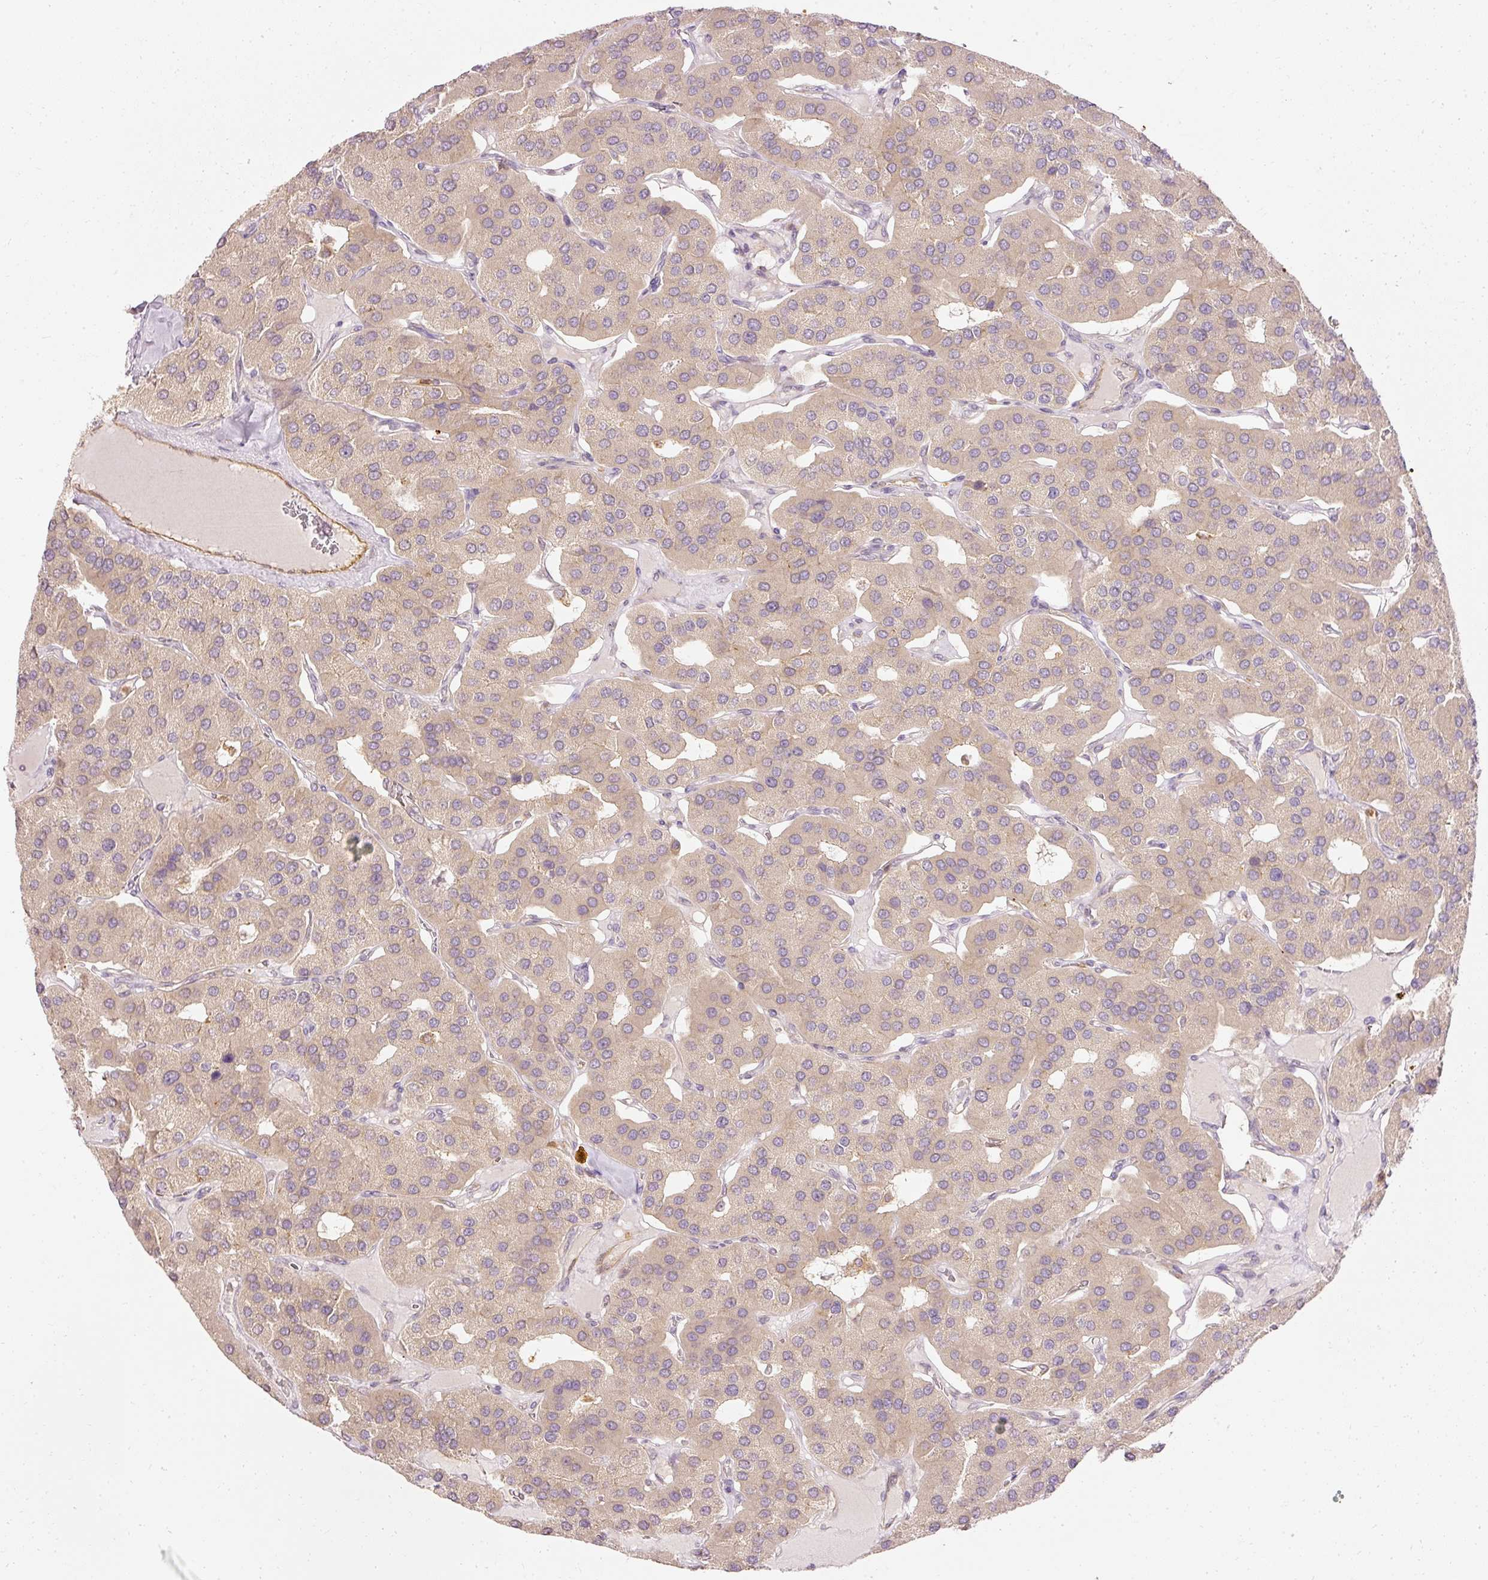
{"staining": {"intensity": "negative", "quantity": "none", "location": "none"}, "tissue": "parathyroid gland", "cell_type": "Glandular cells", "image_type": "normal", "snomed": [{"axis": "morphology", "description": "Normal tissue, NOS"}, {"axis": "morphology", "description": "Adenoma, NOS"}, {"axis": "topography", "description": "Parathyroid gland"}], "caption": "The micrograph shows no staining of glandular cells in benign parathyroid gland. The staining is performed using DAB brown chromogen with nuclei counter-stained in using hematoxylin.", "gene": "ARMH3", "patient": {"sex": "female", "age": 86}}